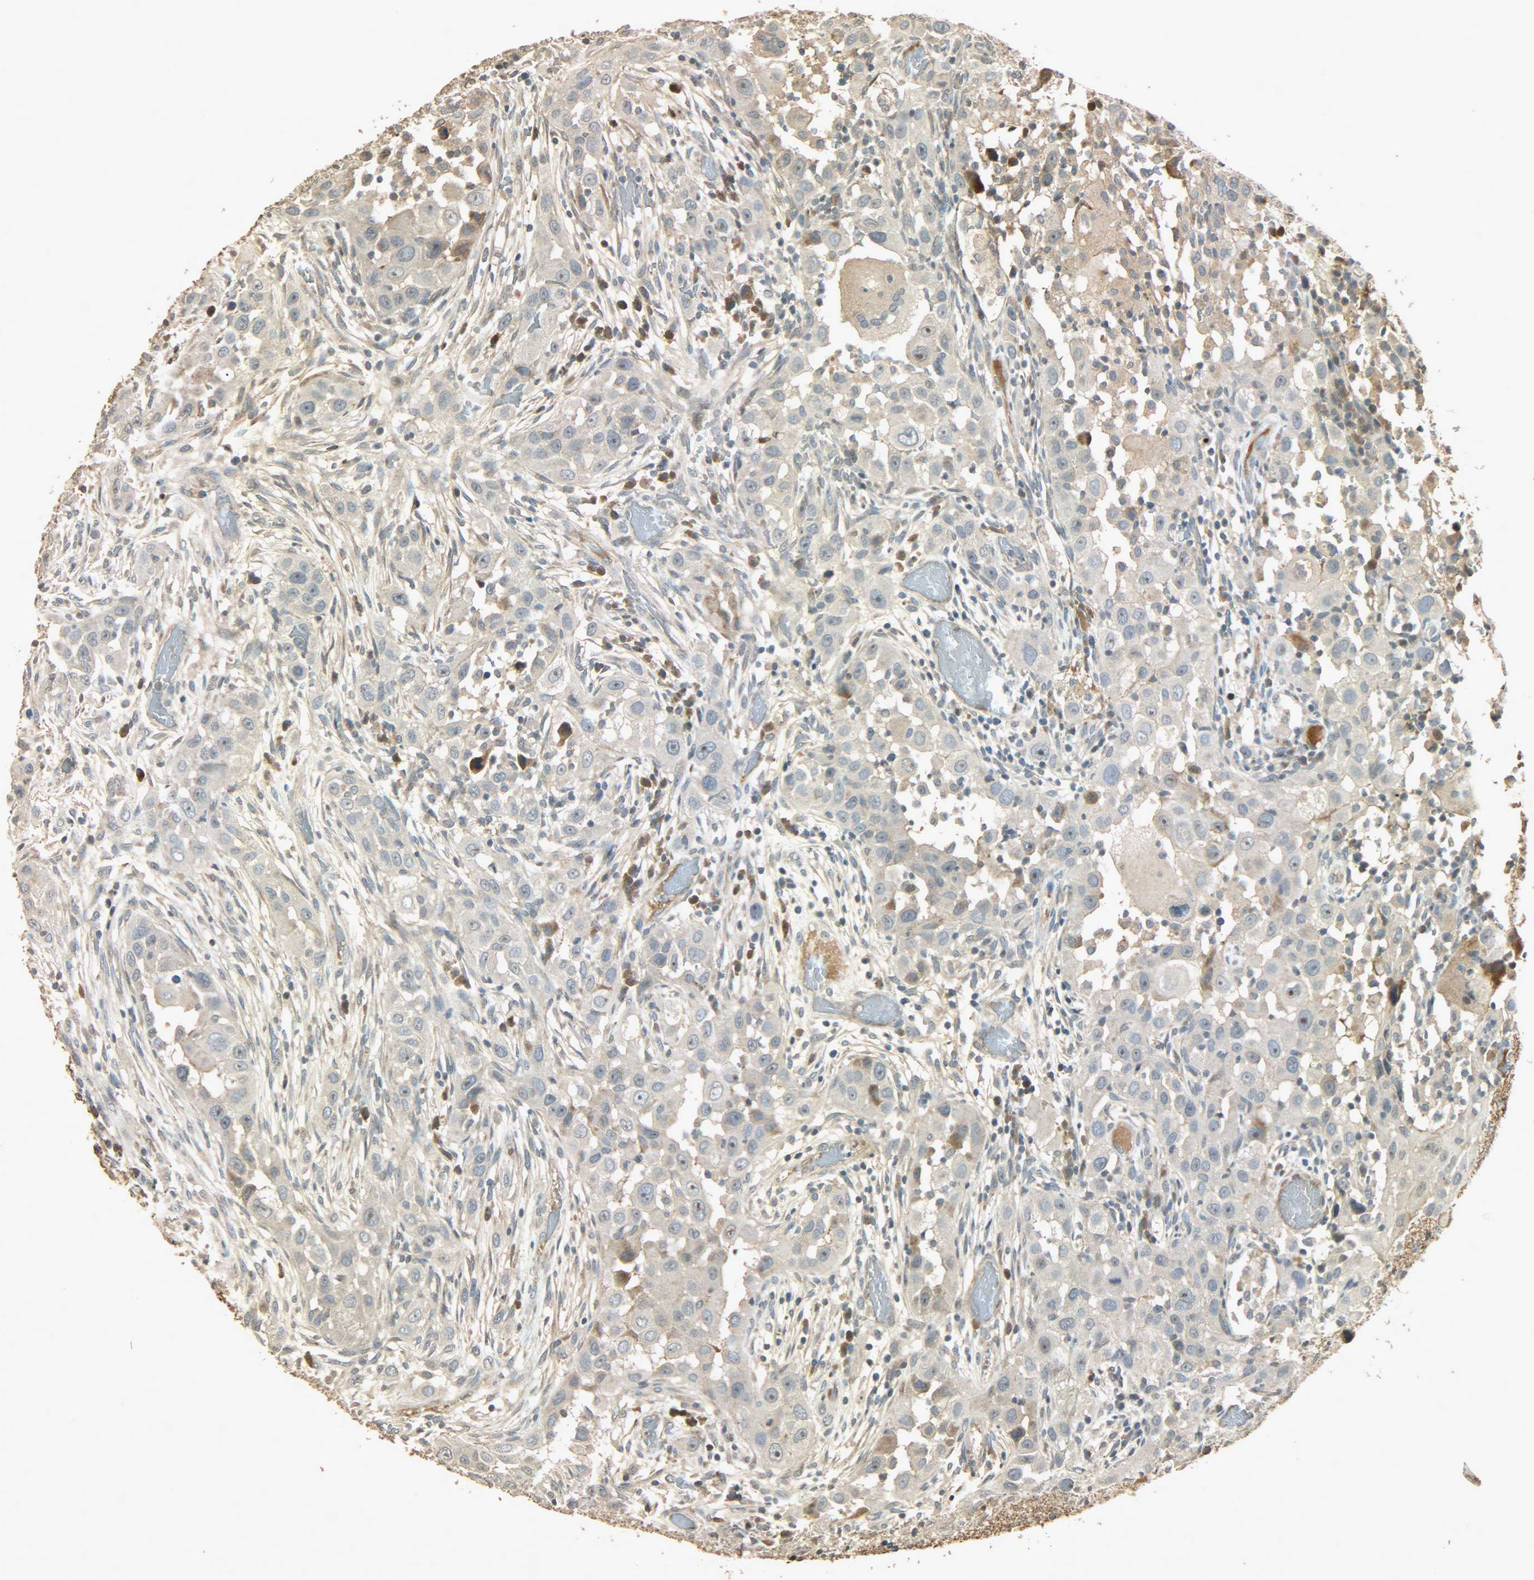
{"staining": {"intensity": "weak", "quantity": ">75%", "location": "cytoplasmic/membranous"}, "tissue": "head and neck cancer", "cell_type": "Tumor cells", "image_type": "cancer", "snomed": [{"axis": "morphology", "description": "Carcinoma, NOS"}, {"axis": "topography", "description": "Head-Neck"}], "caption": "Weak cytoplasmic/membranous positivity is present in approximately >75% of tumor cells in head and neck cancer.", "gene": "ATP2B1", "patient": {"sex": "male", "age": 87}}